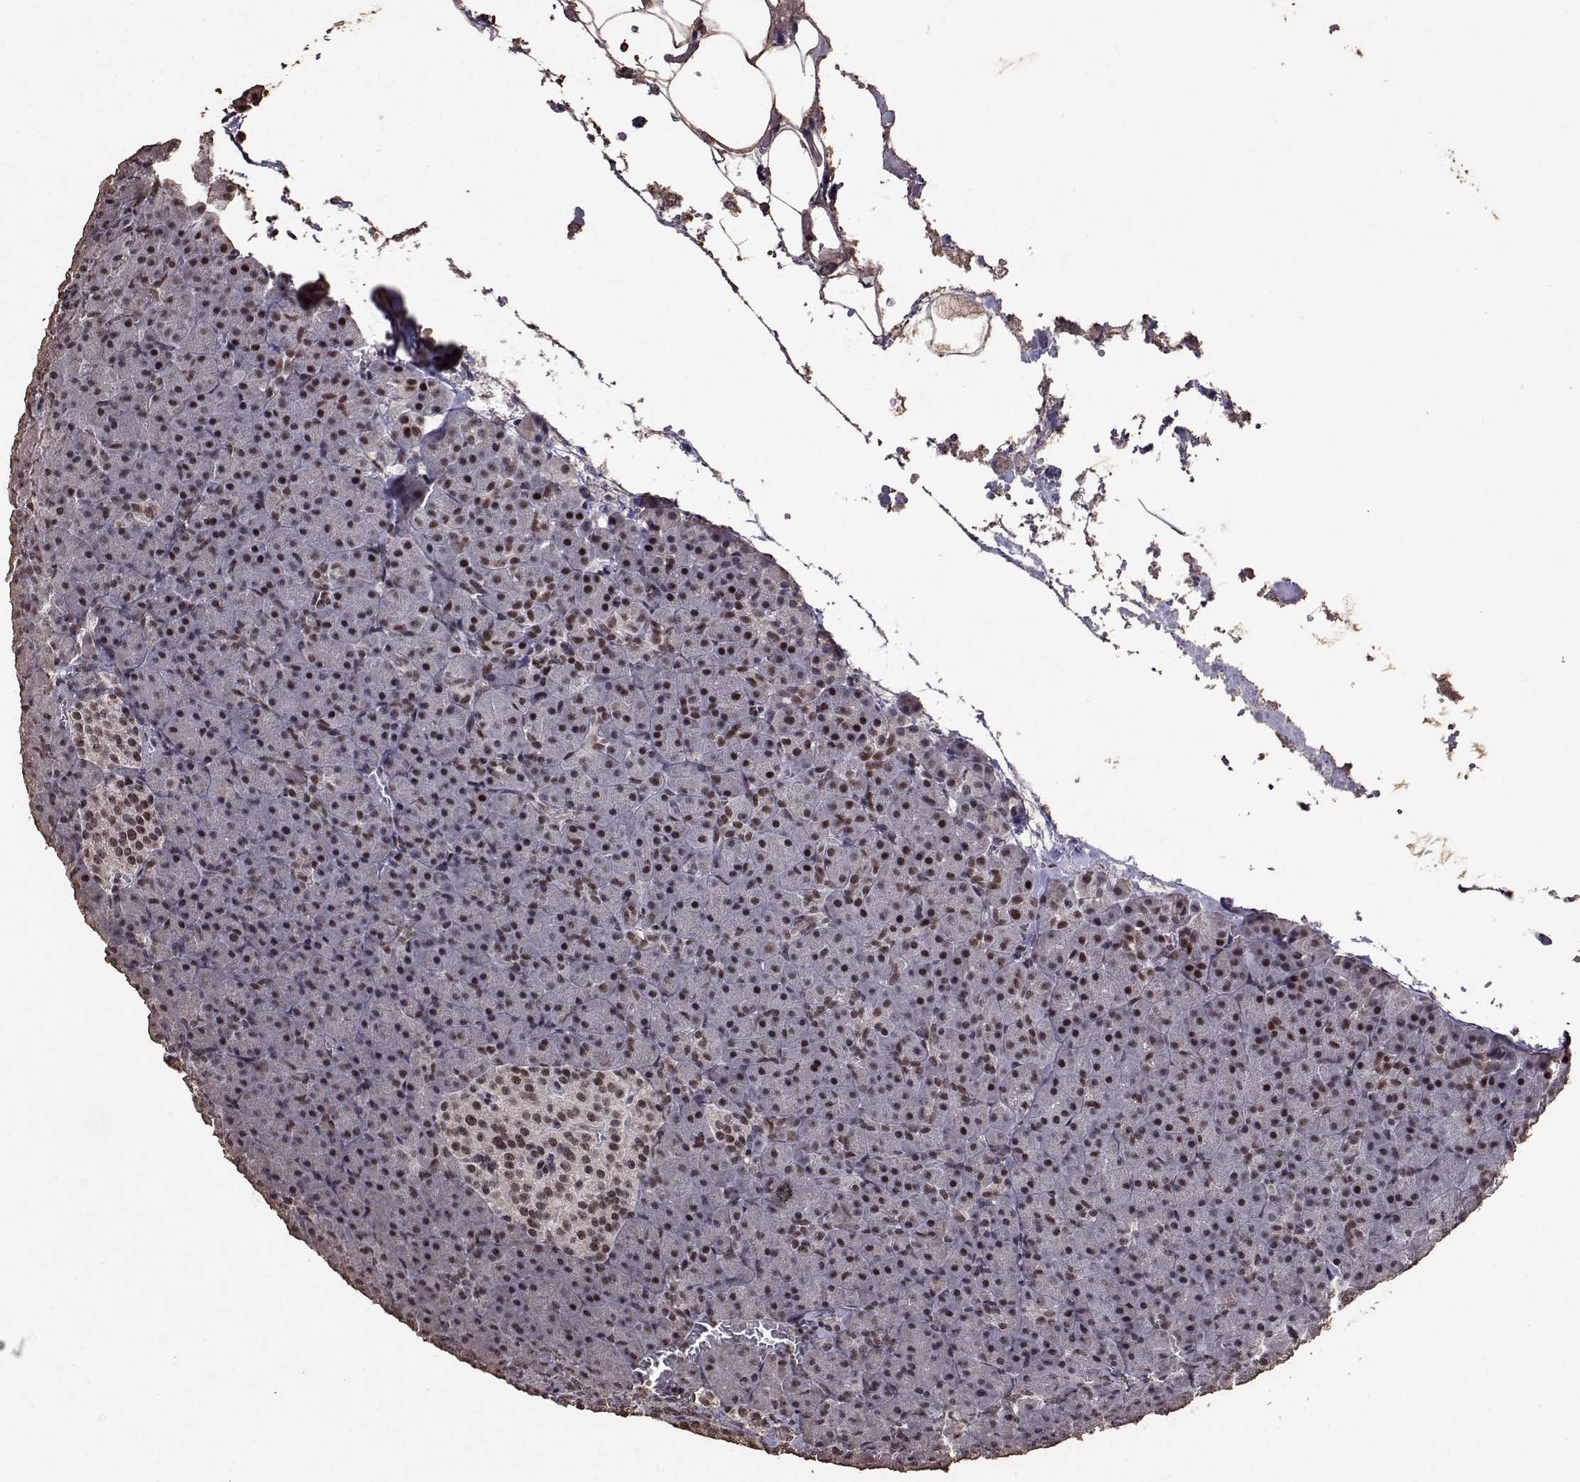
{"staining": {"intensity": "moderate", "quantity": ">75%", "location": "nuclear"}, "tissue": "pancreas", "cell_type": "Exocrine glandular cells", "image_type": "normal", "snomed": [{"axis": "morphology", "description": "Normal tissue, NOS"}, {"axis": "topography", "description": "Pancreas"}], "caption": "Immunohistochemistry (IHC) image of normal human pancreas stained for a protein (brown), which shows medium levels of moderate nuclear positivity in approximately >75% of exocrine glandular cells.", "gene": "TOE1", "patient": {"sex": "female", "age": 74}}